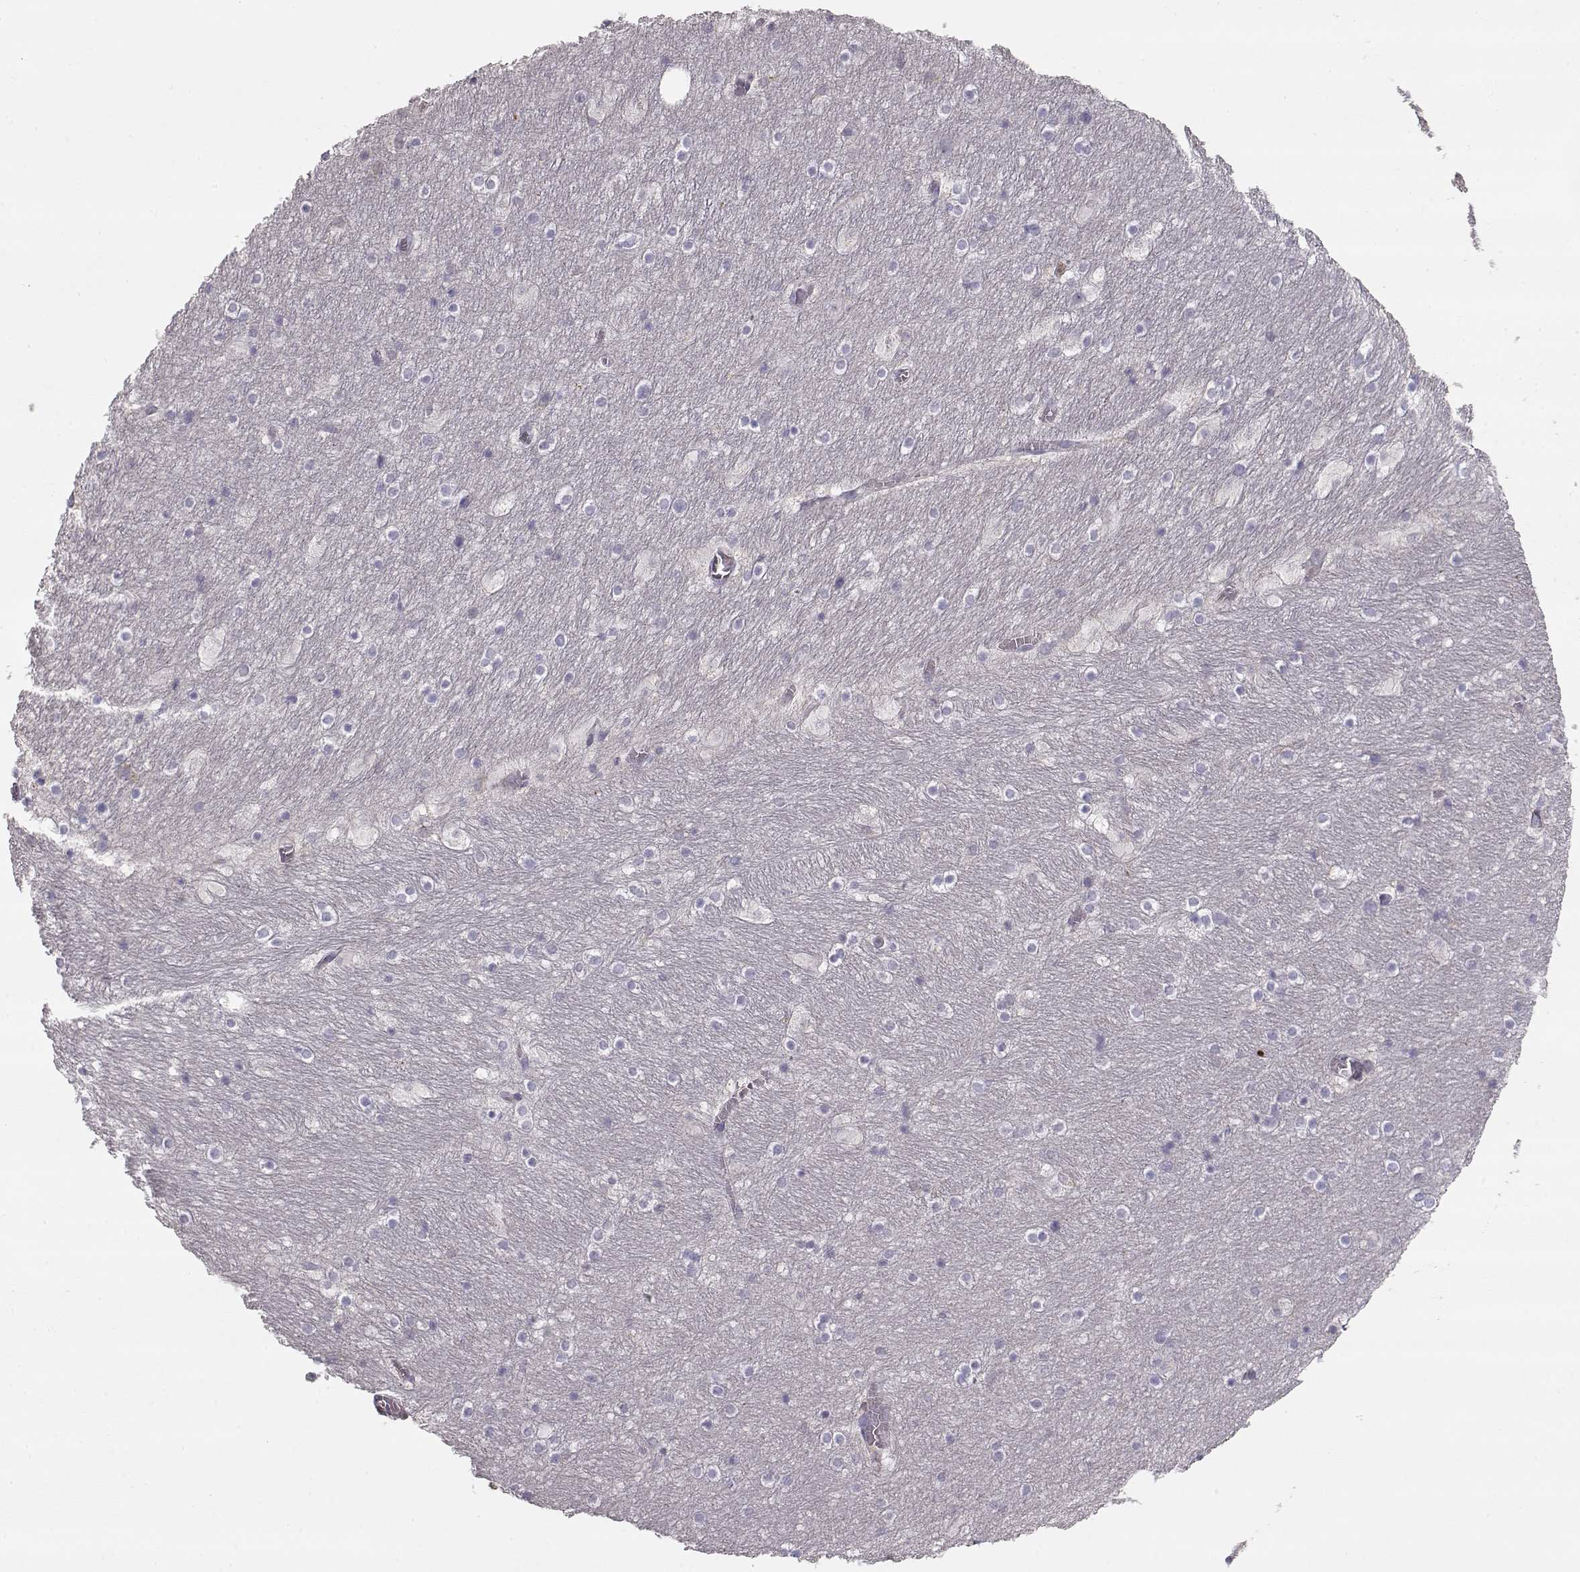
{"staining": {"intensity": "negative", "quantity": "none", "location": "none"}, "tissue": "hippocampus", "cell_type": "Glial cells", "image_type": "normal", "snomed": [{"axis": "morphology", "description": "Normal tissue, NOS"}, {"axis": "topography", "description": "Hippocampus"}], "caption": "Image shows no protein staining in glial cells of unremarkable hippocampus.", "gene": "VAV1", "patient": {"sex": "male", "age": 45}}